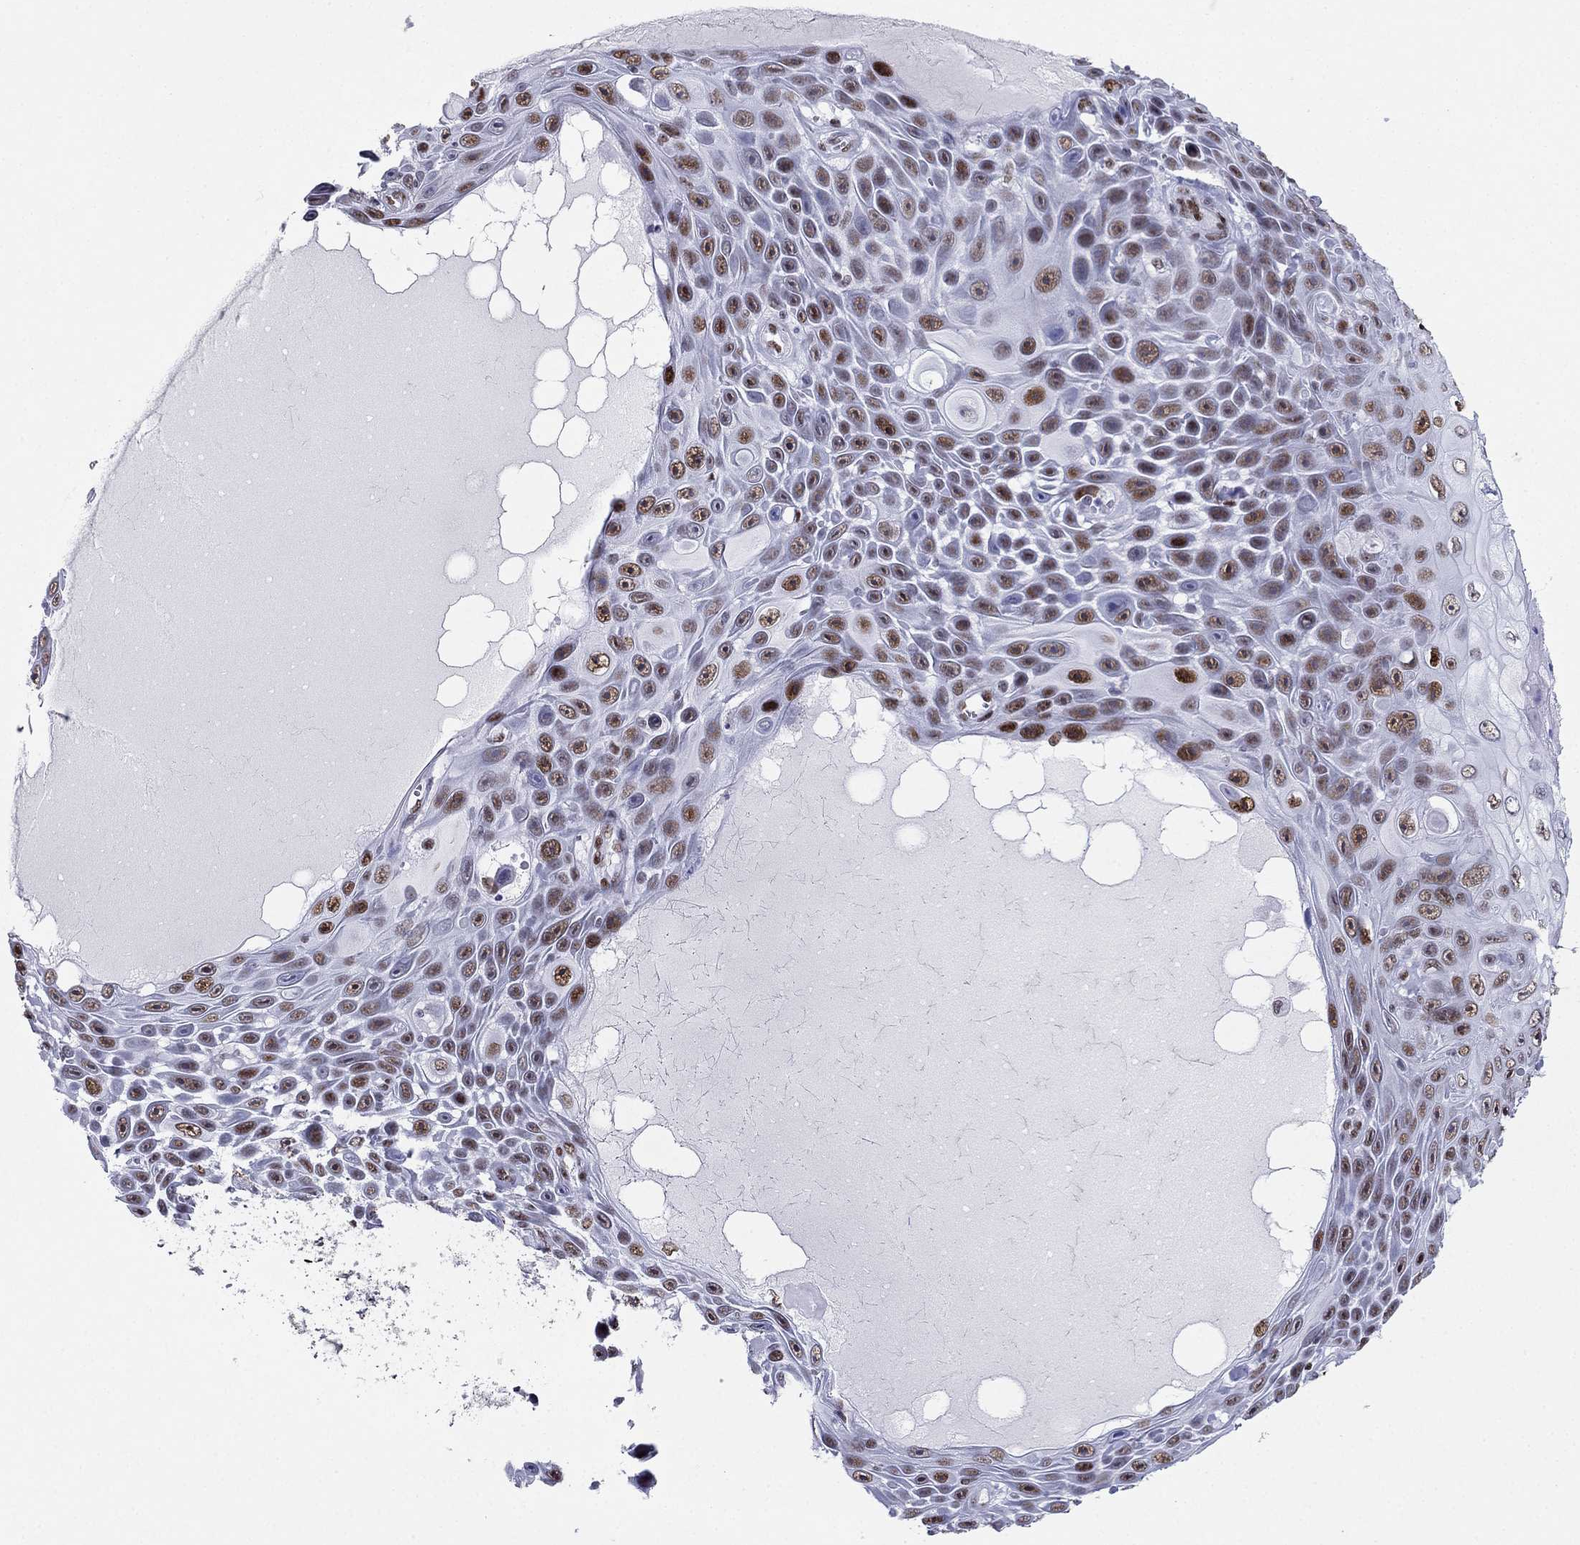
{"staining": {"intensity": "moderate", "quantity": "25%-75%", "location": "nuclear"}, "tissue": "skin cancer", "cell_type": "Tumor cells", "image_type": "cancer", "snomed": [{"axis": "morphology", "description": "Squamous cell carcinoma, NOS"}, {"axis": "topography", "description": "Skin"}], "caption": "About 25%-75% of tumor cells in human skin squamous cell carcinoma demonstrate moderate nuclear protein positivity as visualized by brown immunohistochemical staining.", "gene": "PPM1G", "patient": {"sex": "male", "age": 82}}